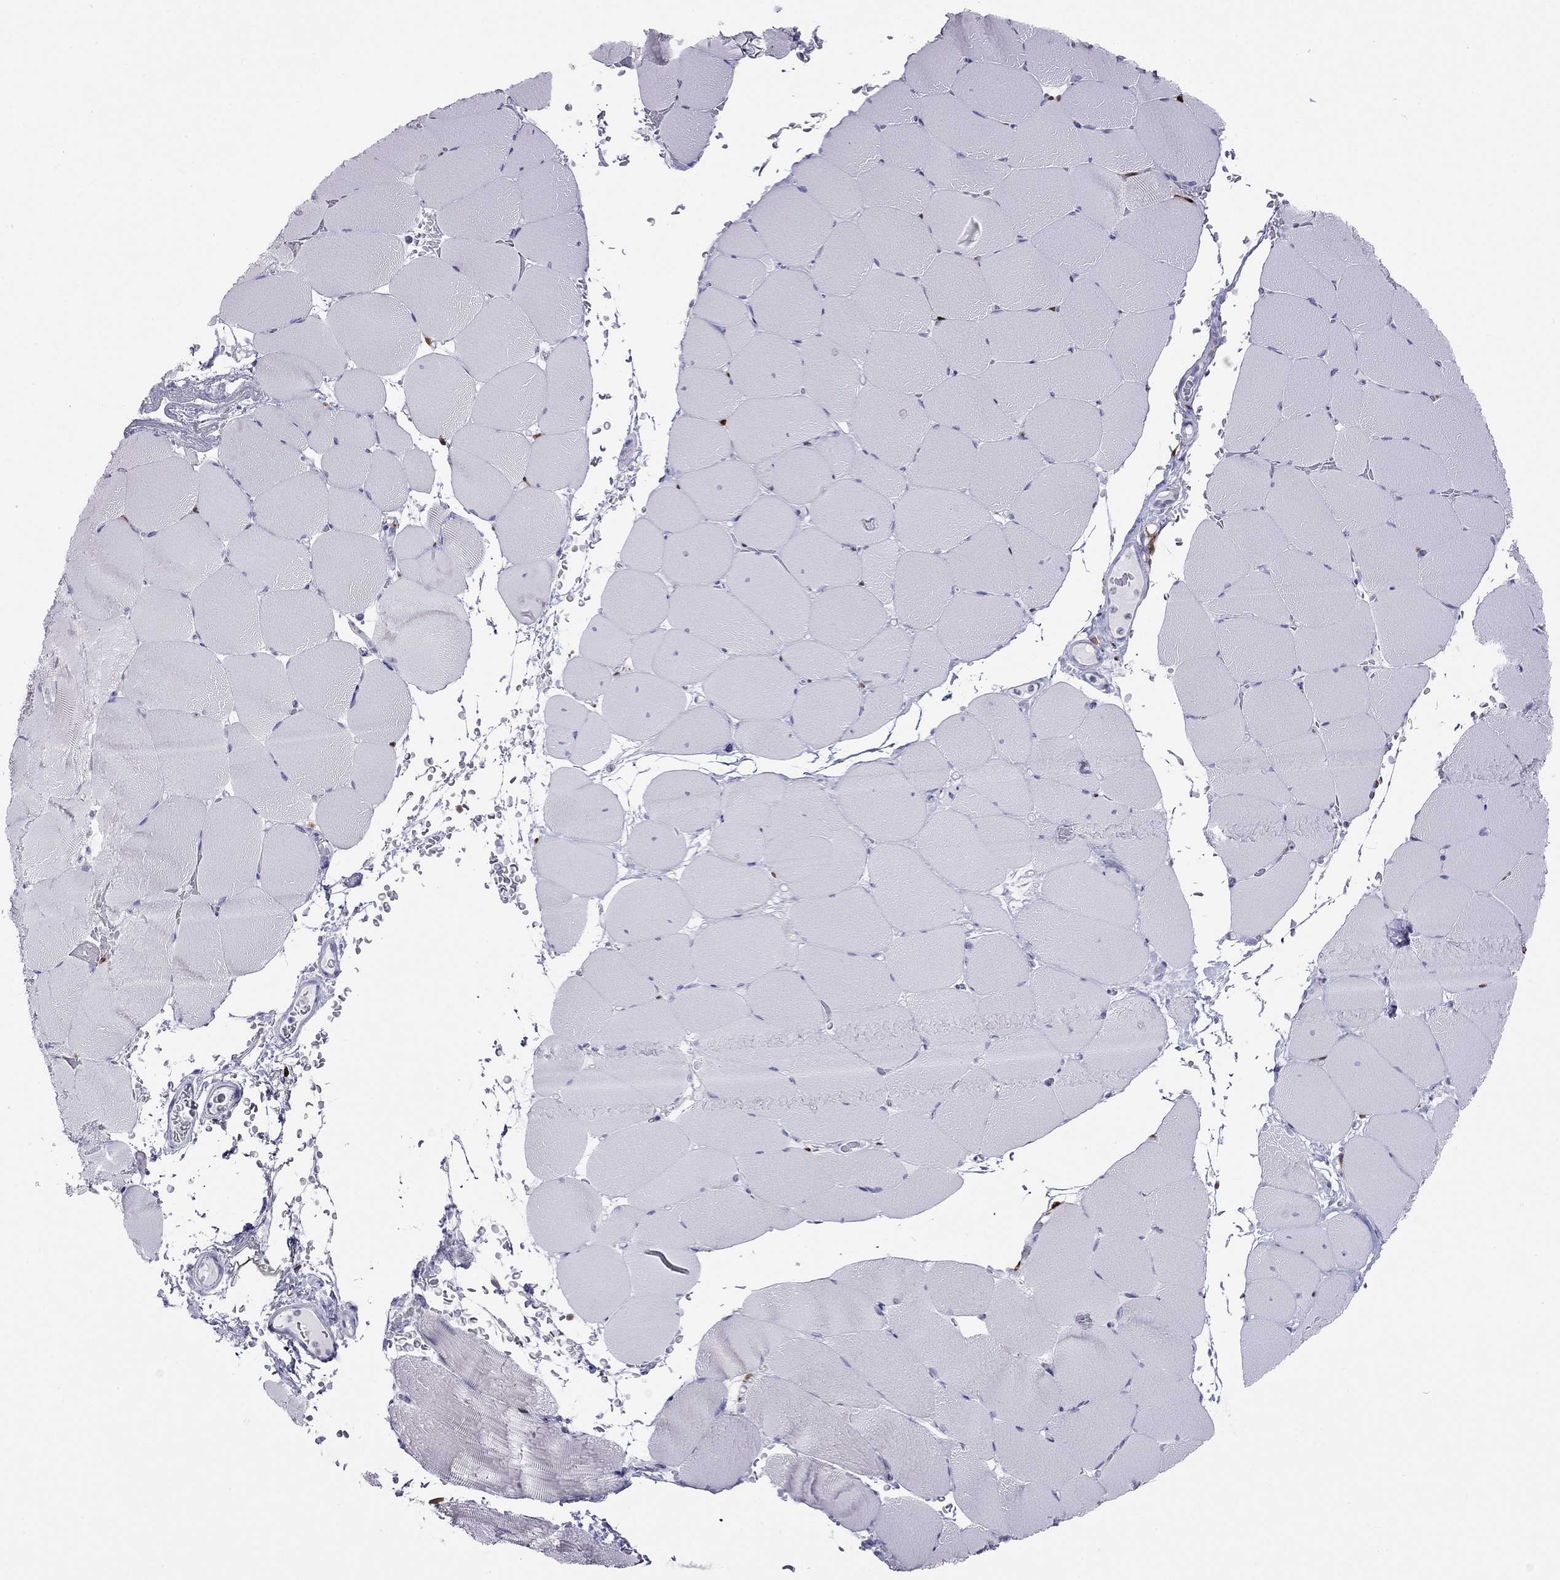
{"staining": {"intensity": "negative", "quantity": "none", "location": "none"}, "tissue": "skeletal muscle", "cell_type": "Myocytes", "image_type": "normal", "snomed": [{"axis": "morphology", "description": "Normal tissue, NOS"}, {"axis": "topography", "description": "Skeletal muscle"}], "caption": "DAB immunohistochemical staining of normal skeletal muscle demonstrates no significant expression in myocytes.", "gene": "SH2D2A", "patient": {"sex": "female", "age": 37}}